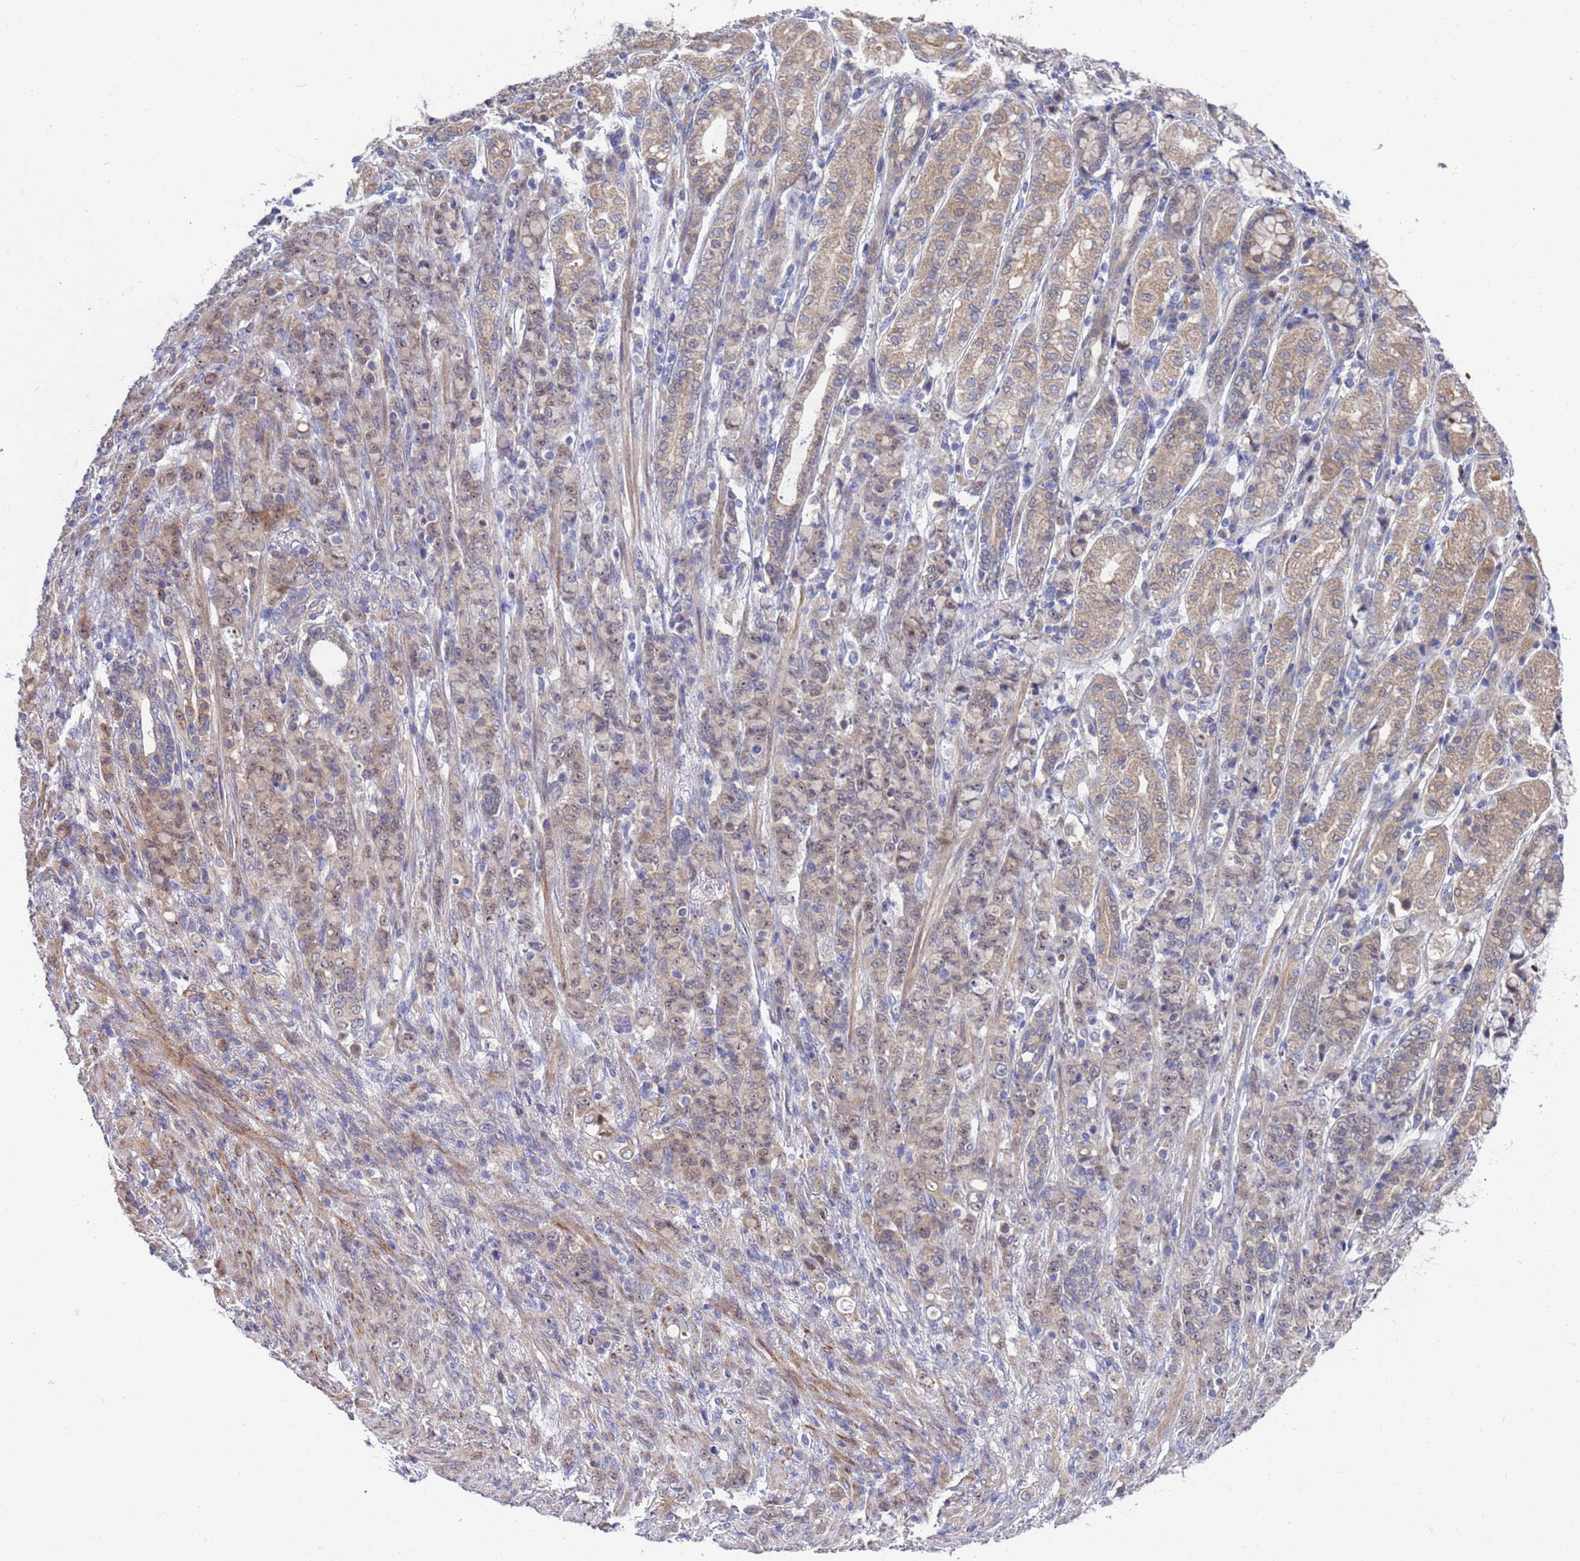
{"staining": {"intensity": "weak", "quantity": "25%-75%", "location": "cytoplasmic/membranous,nuclear"}, "tissue": "stomach cancer", "cell_type": "Tumor cells", "image_type": "cancer", "snomed": [{"axis": "morphology", "description": "Adenocarcinoma, NOS"}, {"axis": "topography", "description": "Stomach"}], "caption": "This micrograph reveals immunohistochemistry (IHC) staining of stomach cancer, with low weak cytoplasmic/membranous and nuclear positivity in about 25%-75% of tumor cells.", "gene": "ENOSF1", "patient": {"sex": "female", "age": 79}}